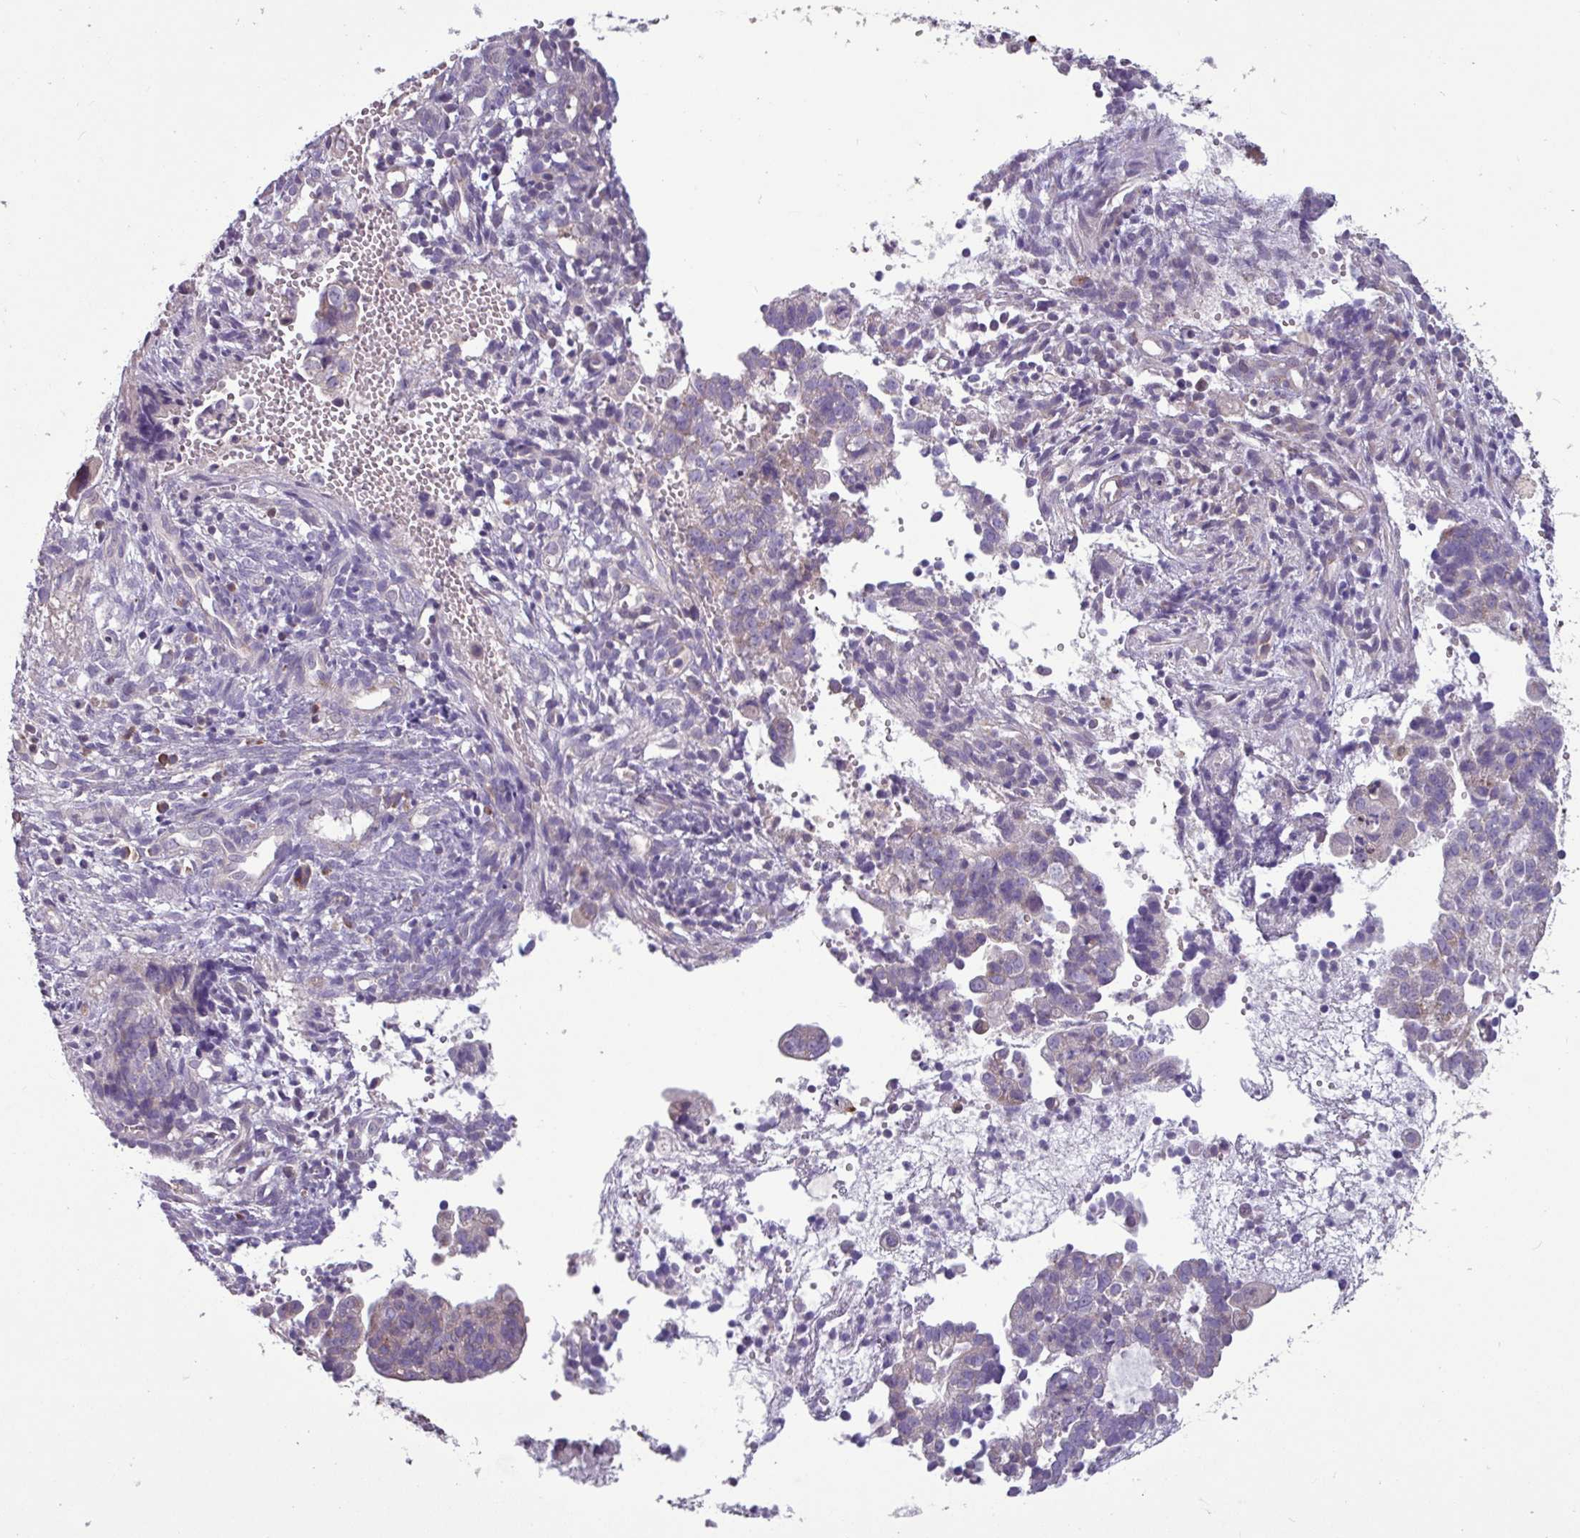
{"staining": {"intensity": "negative", "quantity": "none", "location": "none"}, "tissue": "endometrial cancer", "cell_type": "Tumor cells", "image_type": "cancer", "snomed": [{"axis": "morphology", "description": "Adenocarcinoma, NOS"}, {"axis": "topography", "description": "Endometrium"}], "caption": "Tumor cells show no significant positivity in adenocarcinoma (endometrial).", "gene": "SEC61G", "patient": {"sex": "female", "age": 76}}